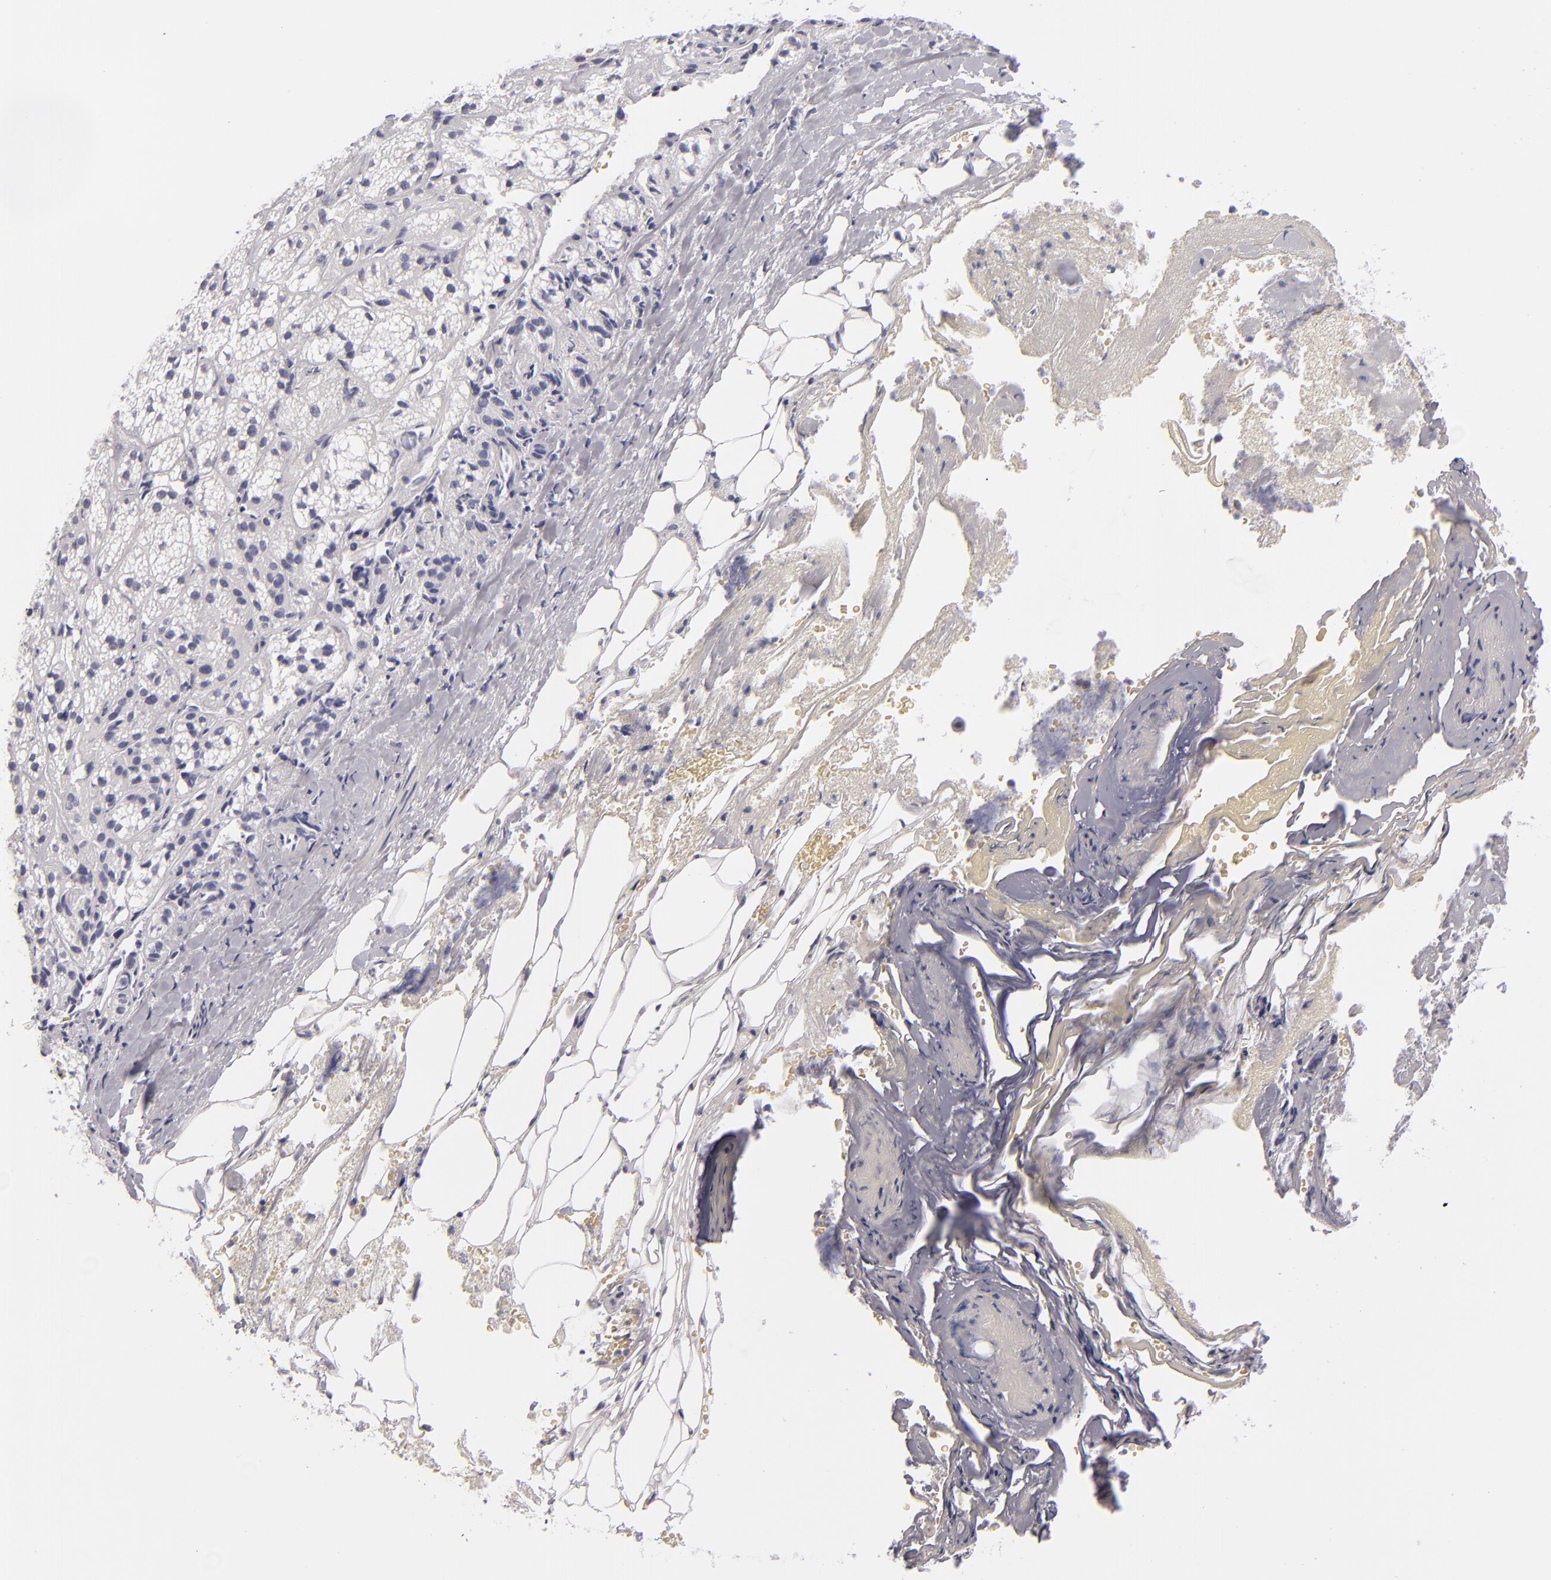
{"staining": {"intensity": "negative", "quantity": "none", "location": "none"}, "tissue": "adrenal gland", "cell_type": "Glandular cells", "image_type": "normal", "snomed": [{"axis": "morphology", "description": "Normal tissue, NOS"}, {"axis": "topography", "description": "Adrenal gland"}], "caption": "IHC photomicrograph of normal adrenal gland: adrenal gland stained with DAB (3,3'-diaminobenzidine) demonstrates no significant protein positivity in glandular cells. The staining is performed using DAB (3,3'-diaminobenzidine) brown chromogen with nuclei counter-stained in using hematoxylin.", "gene": "VIL1", "patient": {"sex": "female", "age": 71}}